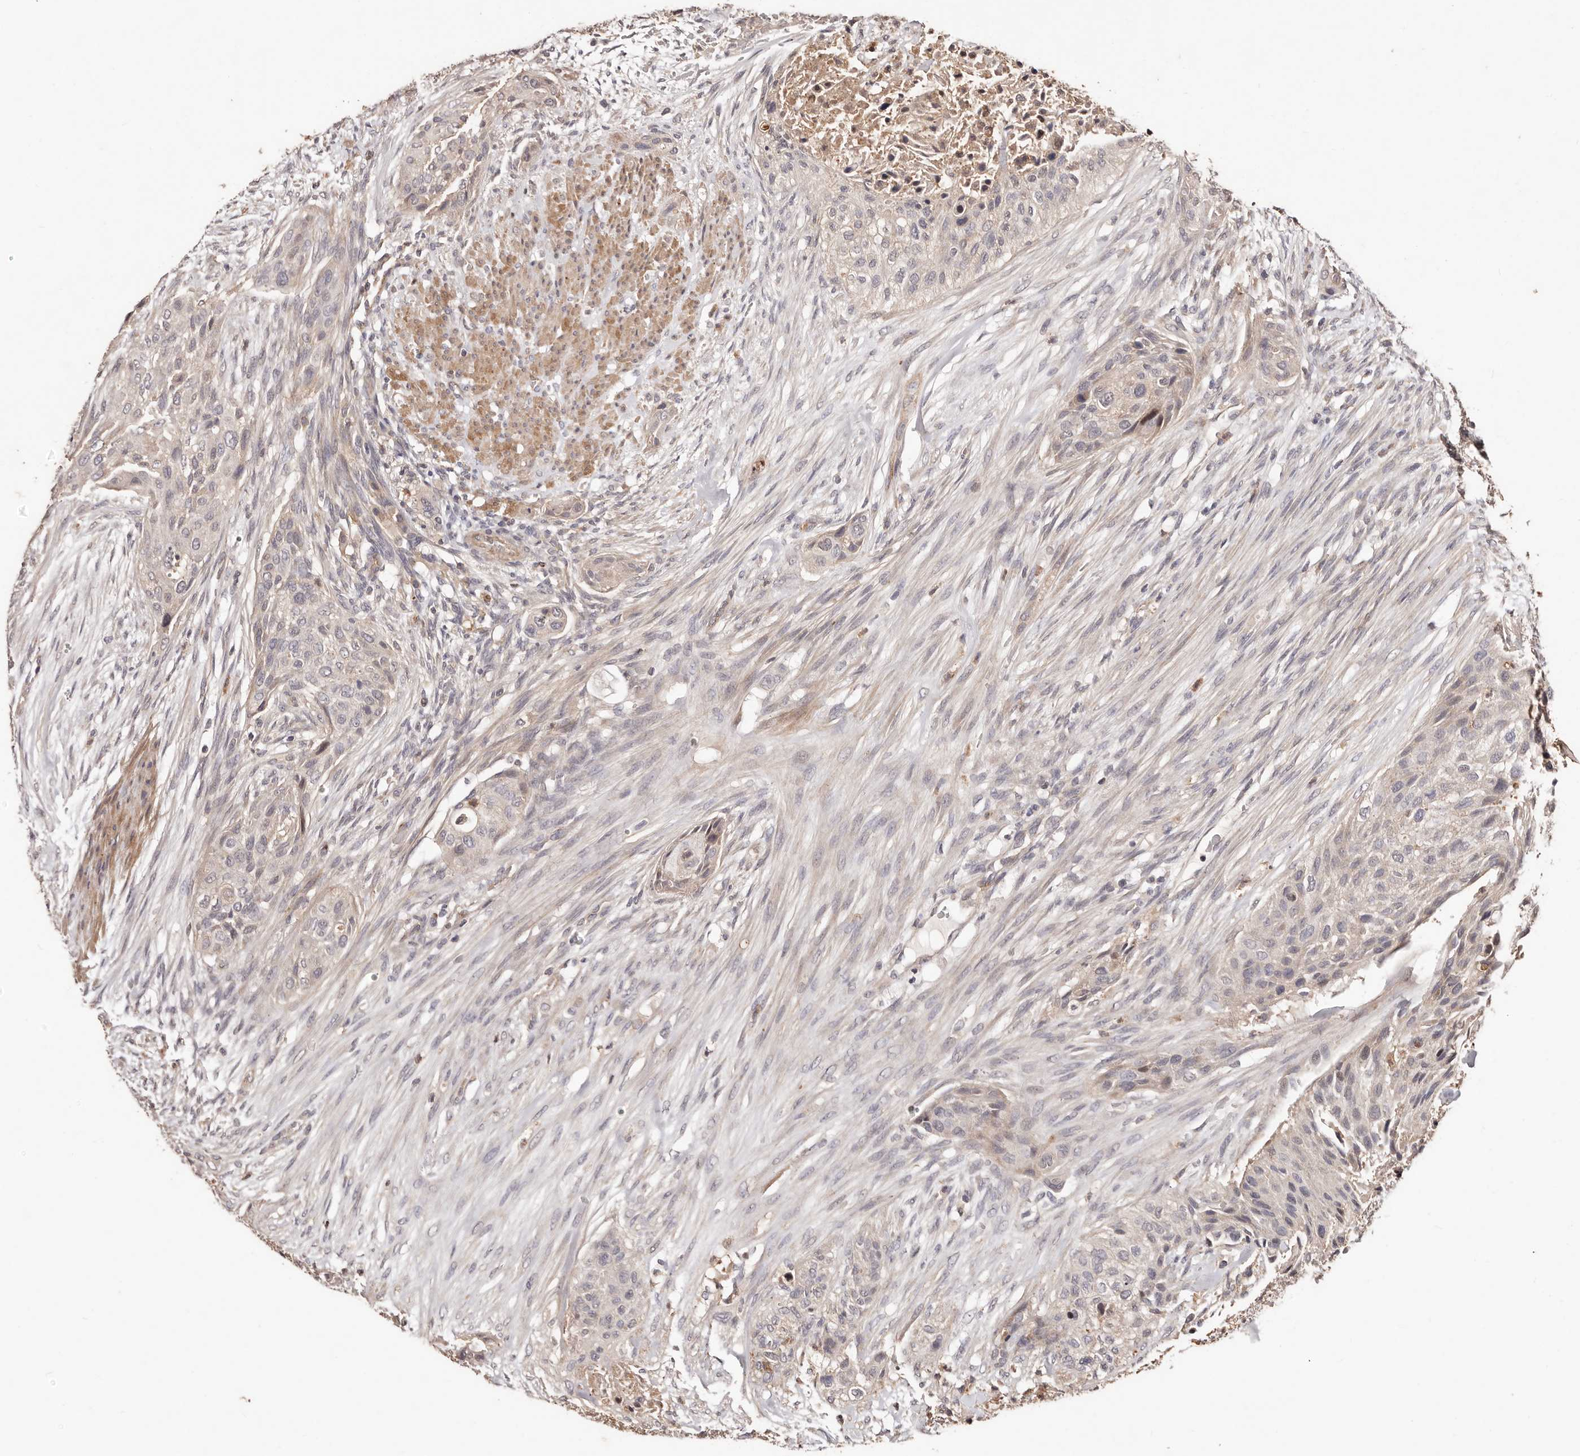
{"staining": {"intensity": "negative", "quantity": "none", "location": "none"}, "tissue": "urothelial cancer", "cell_type": "Tumor cells", "image_type": "cancer", "snomed": [{"axis": "morphology", "description": "Urothelial carcinoma, High grade"}, {"axis": "topography", "description": "Urinary bladder"}], "caption": "DAB (3,3'-diaminobenzidine) immunohistochemical staining of human urothelial cancer exhibits no significant expression in tumor cells.", "gene": "CCL14", "patient": {"sex": "male", "age": 35}}